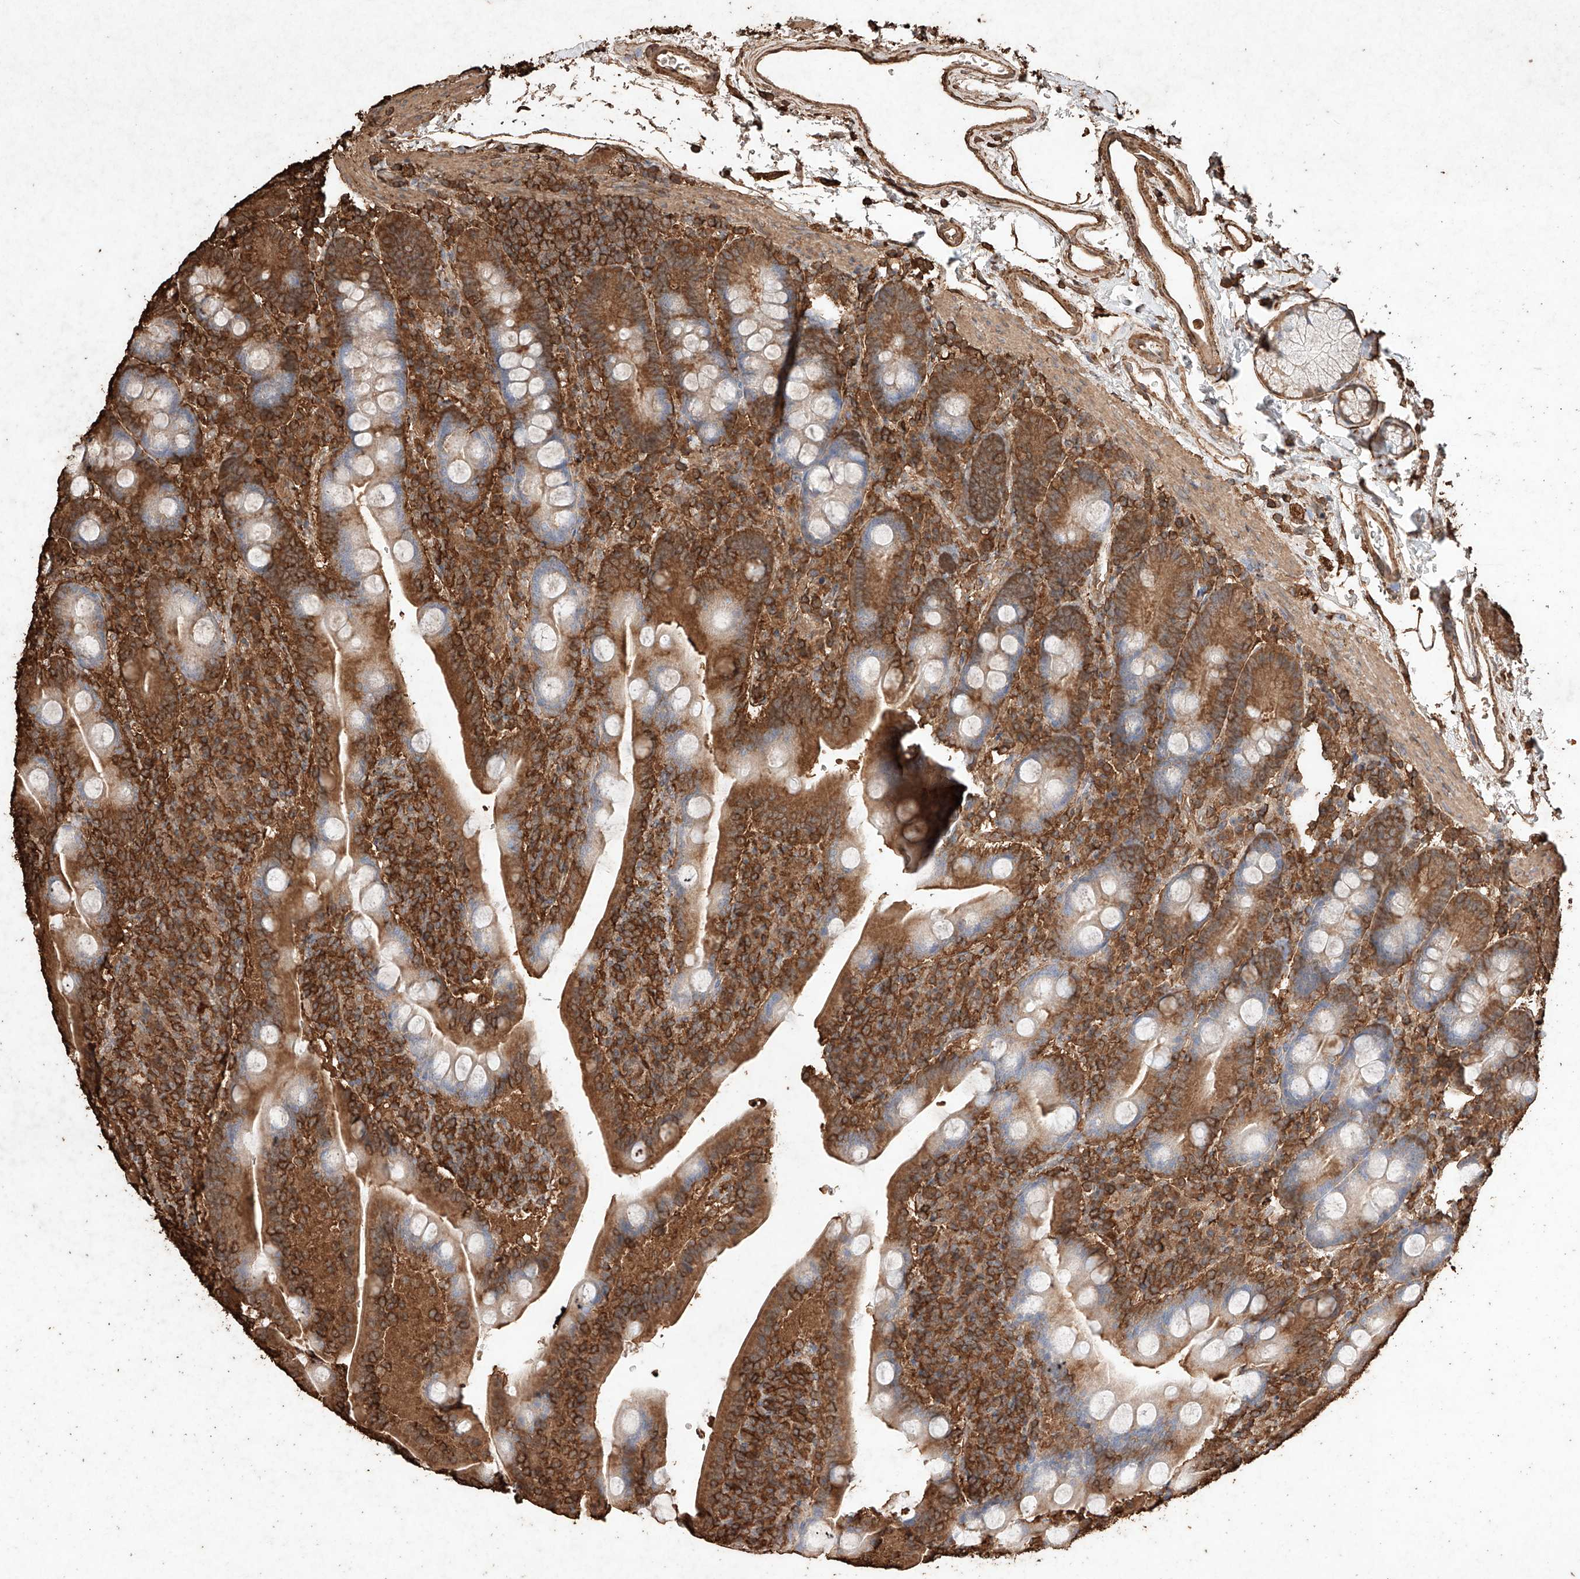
{"staining": {"intensity": "strong", "quantity": ">75%", "location": "cytoplasmic/membranous"}, "tissue": "duodenum", "cell_type": "Glandular cells", "image_type": "normal", "snomed": [{"axis": "morphology", "description": "Normal tissue, NOS"}, {"axis": "topography", "description": "Duodenum"}], "caption": "This histopathology image exhibits normal duodenum stained with IHC to label a protein in brown. The cytoplasmic/membranous of glandular cells show strong positivity for the protein. Nuclei are counter-stained blue.", "gene": "M6PR", "patient": {"sex": "male", "age": 35}}